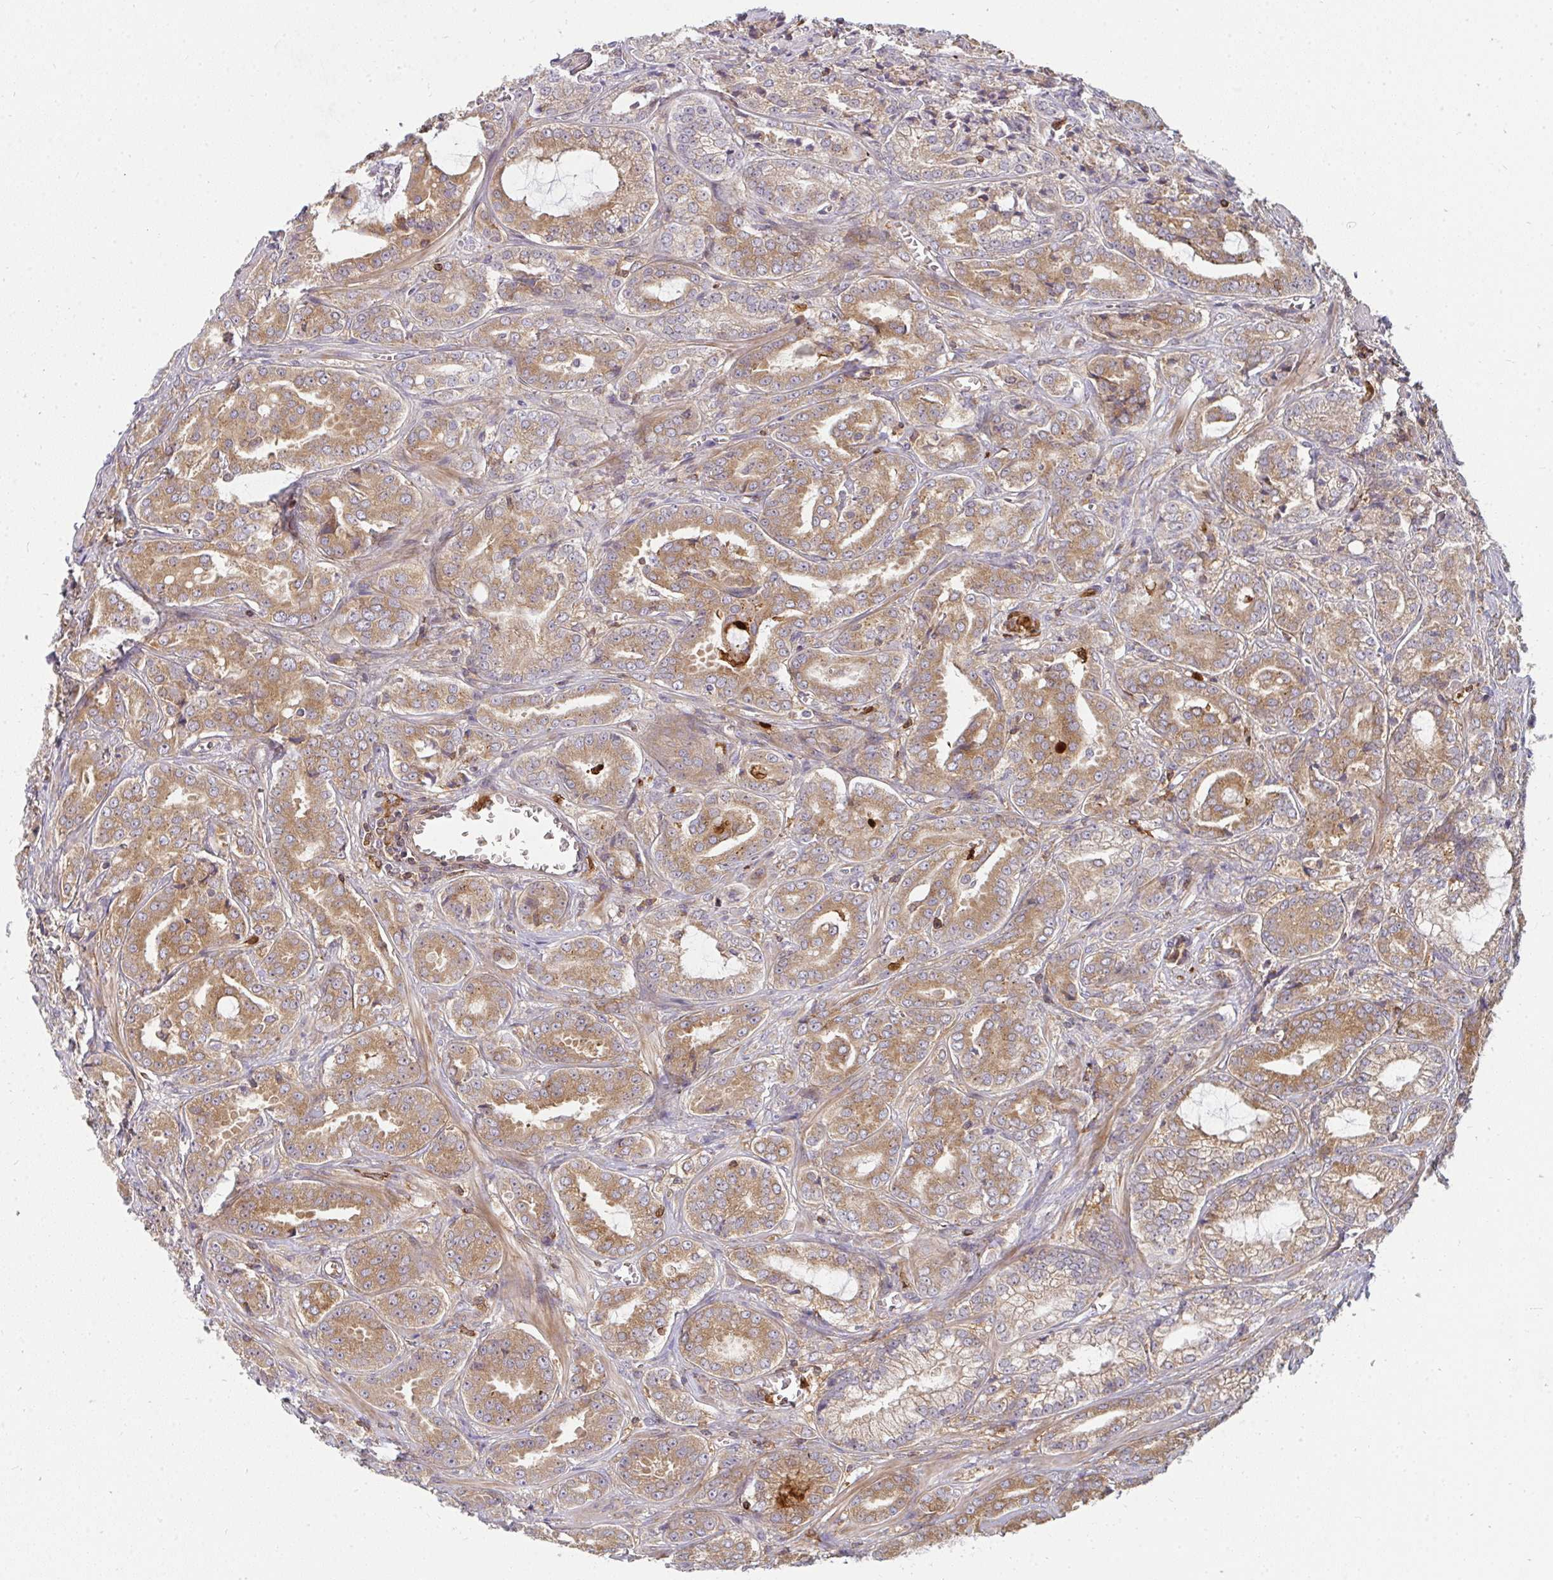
{"staining": {"intensity": "moderate", "quantity": "25%-75%", "location": "cytoplasmic/membranous"}, "tissue": "prostate cancer", "cell_type": "Tumor cells", "image_type": "cancer", "snomed": [{"axis": "morphology", "description": "Adenocarcinoma, High grade"}, {"axis": "topography", "description": "Prostate"}], "caption": "Prostate cancer (adenocarcinoma (high-grade)) tissue demonstrates moderate cytoplasmic/membranous expression in about 25%-75% of tumor cells, visualized by immunohistochemistry. The staining is performed using DAB (3,3'-diaminobenzidine) brown chromogen to label protein expression. The nuclei are counter-stained blue using hematoxylin.", "gene": "CSF3R", "patient": {"sex": "male", "age": 64}}